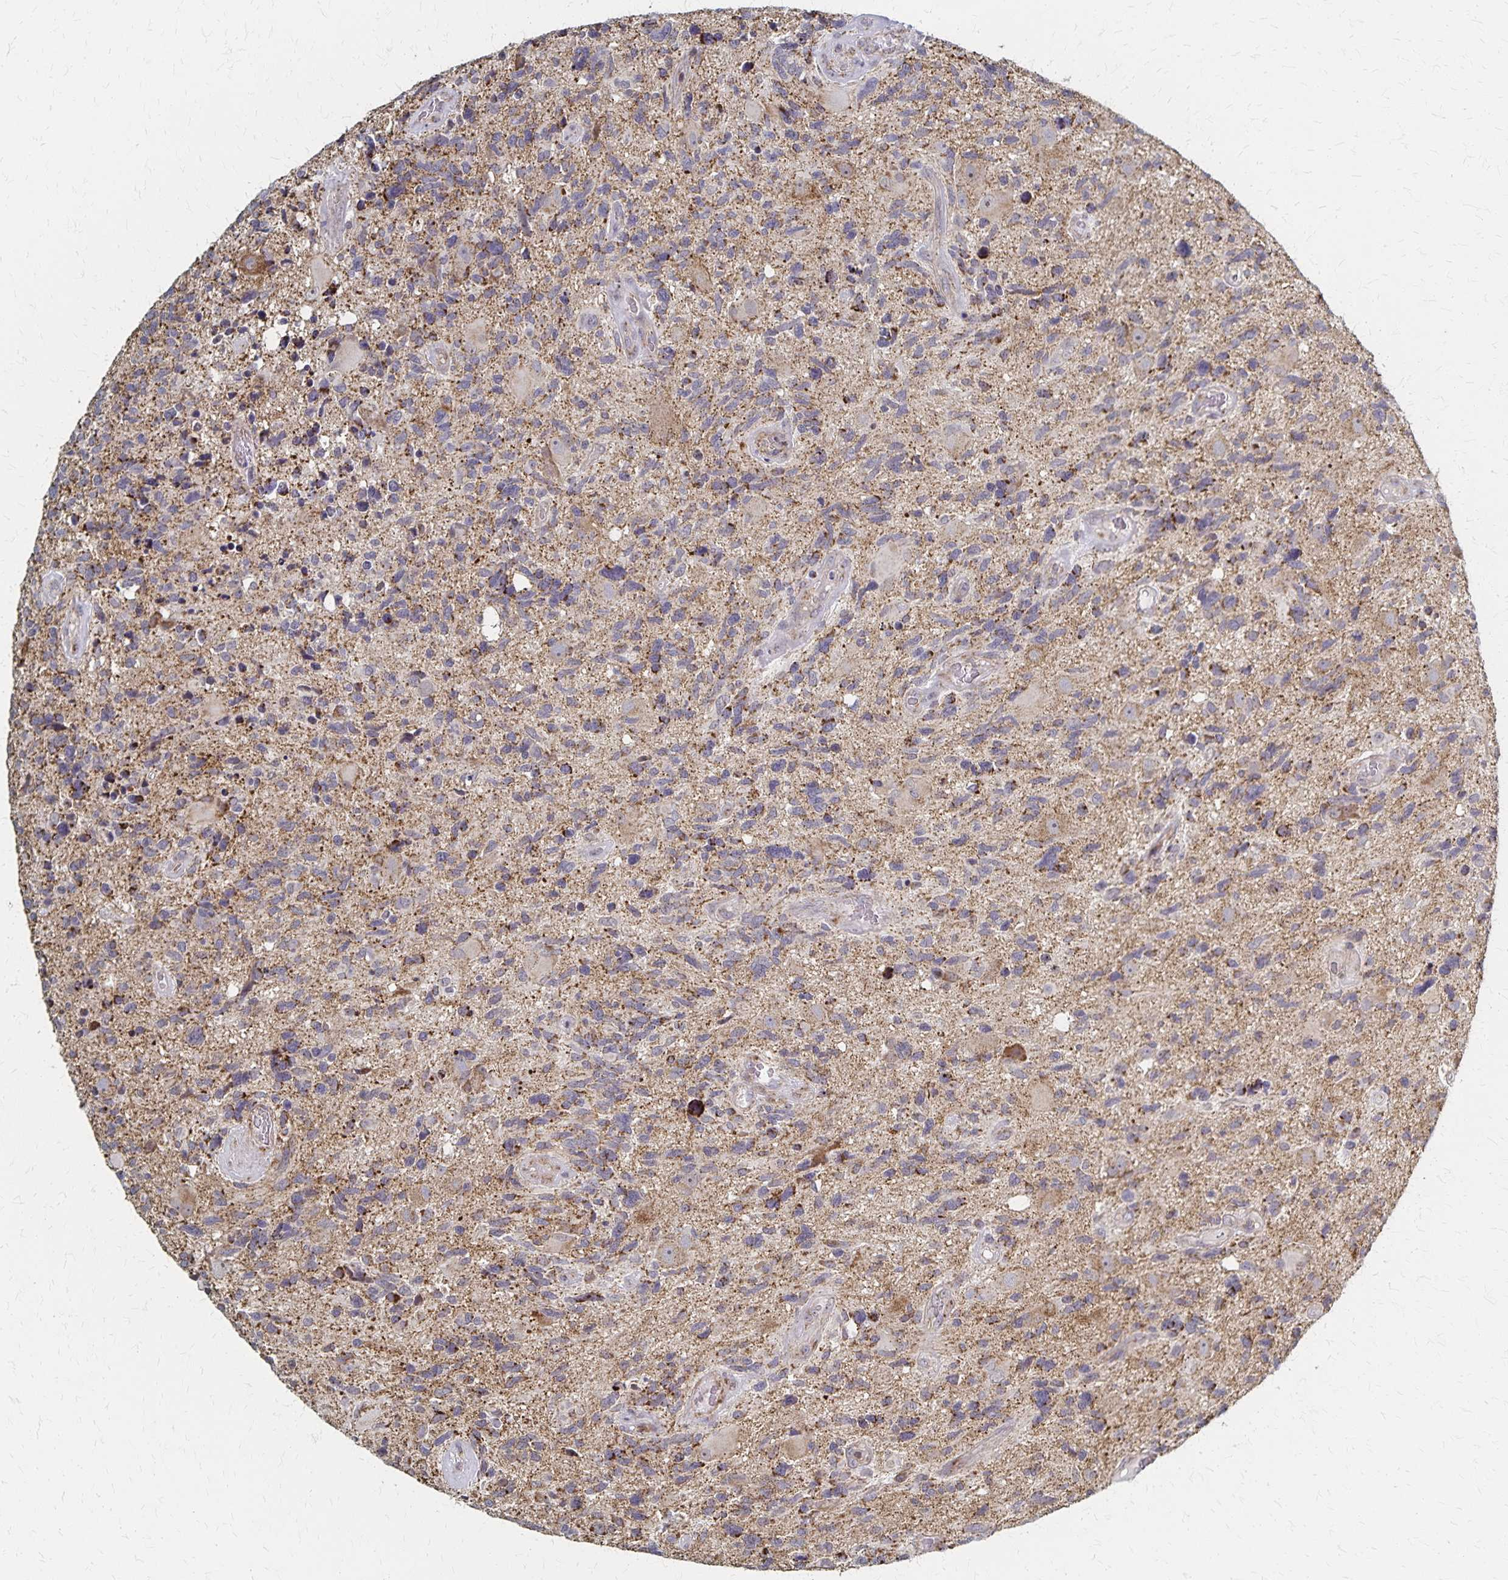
{"staining": {"intensity": "moderate", "quantity": ">75%", "location": "cytoplasmic/membranous"}, "tissue": "glioma", "cell_type": "Tumor cells", "image_type": "cancer", "snomed": [{"axis": "morphology", "description": "Glioma, malignant, High grade"}, {"axis": "topography", "description": "Brain"}], "caption": "The immunohistochemical stain highlights moderate cytoplasmic/membranous expression in tumor cells of malignant high-grade glioma tissue.", "gene": "DYRK4", "patient": {"sex": "male", "age": 49}}